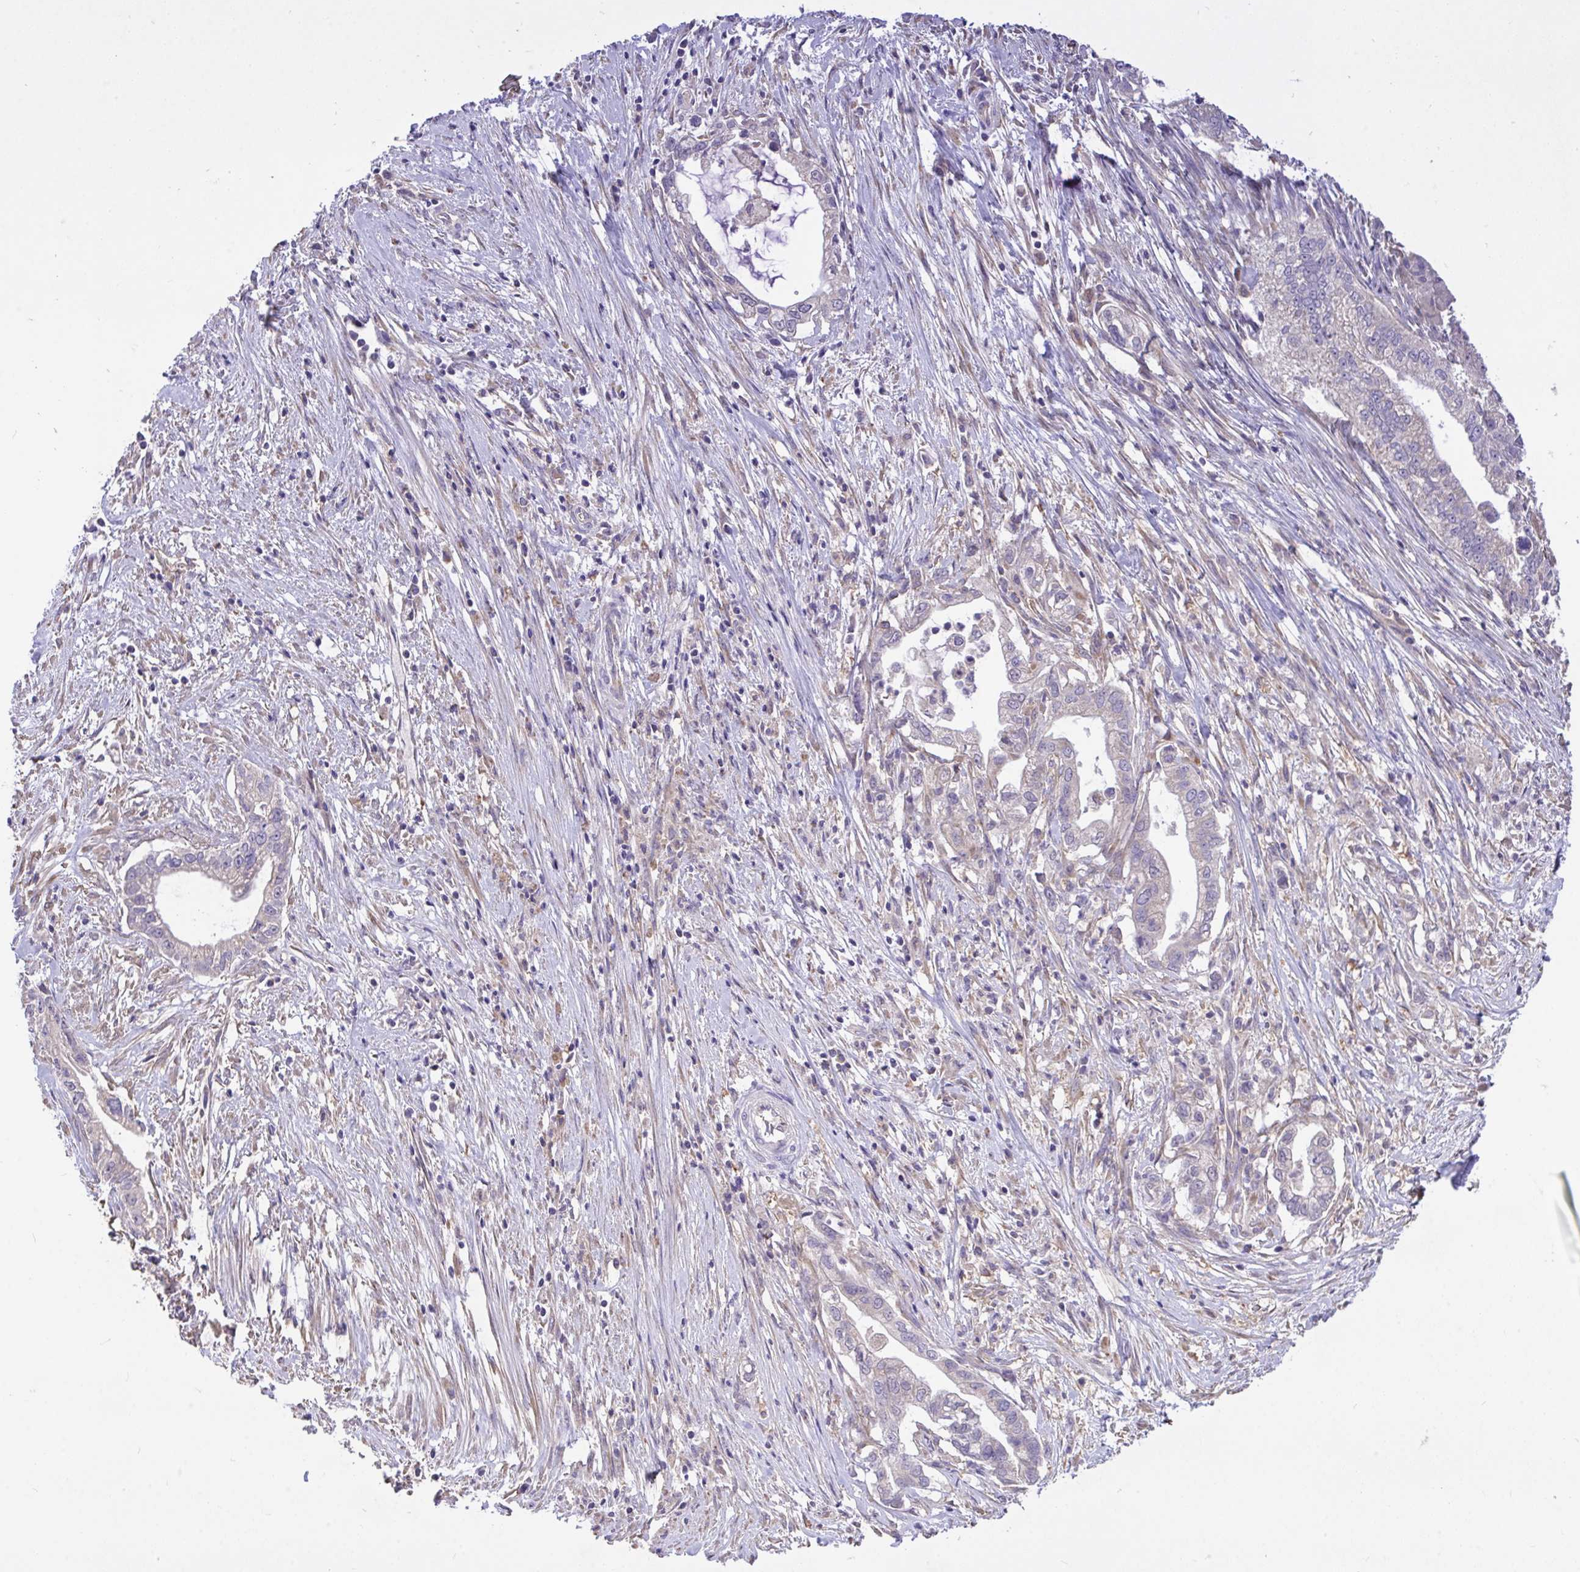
{"staining": {"intensity": "weak", "quantity": "<25%", "location": "cytoplasmic/membranous"}, "tissue": "pancreatic cancer", "cell_type": "Tumor cells", "image_type": "cancer", "snomed": [{"axis": "morphology", "description": "Adenocarcinoma, NOS"}, {"axis": "topography", "description": "Pancreas"}], "caption": "Tumor cells show no significant protein expression in pancreatic adenocarcinoma.", "gene": "MPC2", "patient": {"sex": "male", "age": 70}}